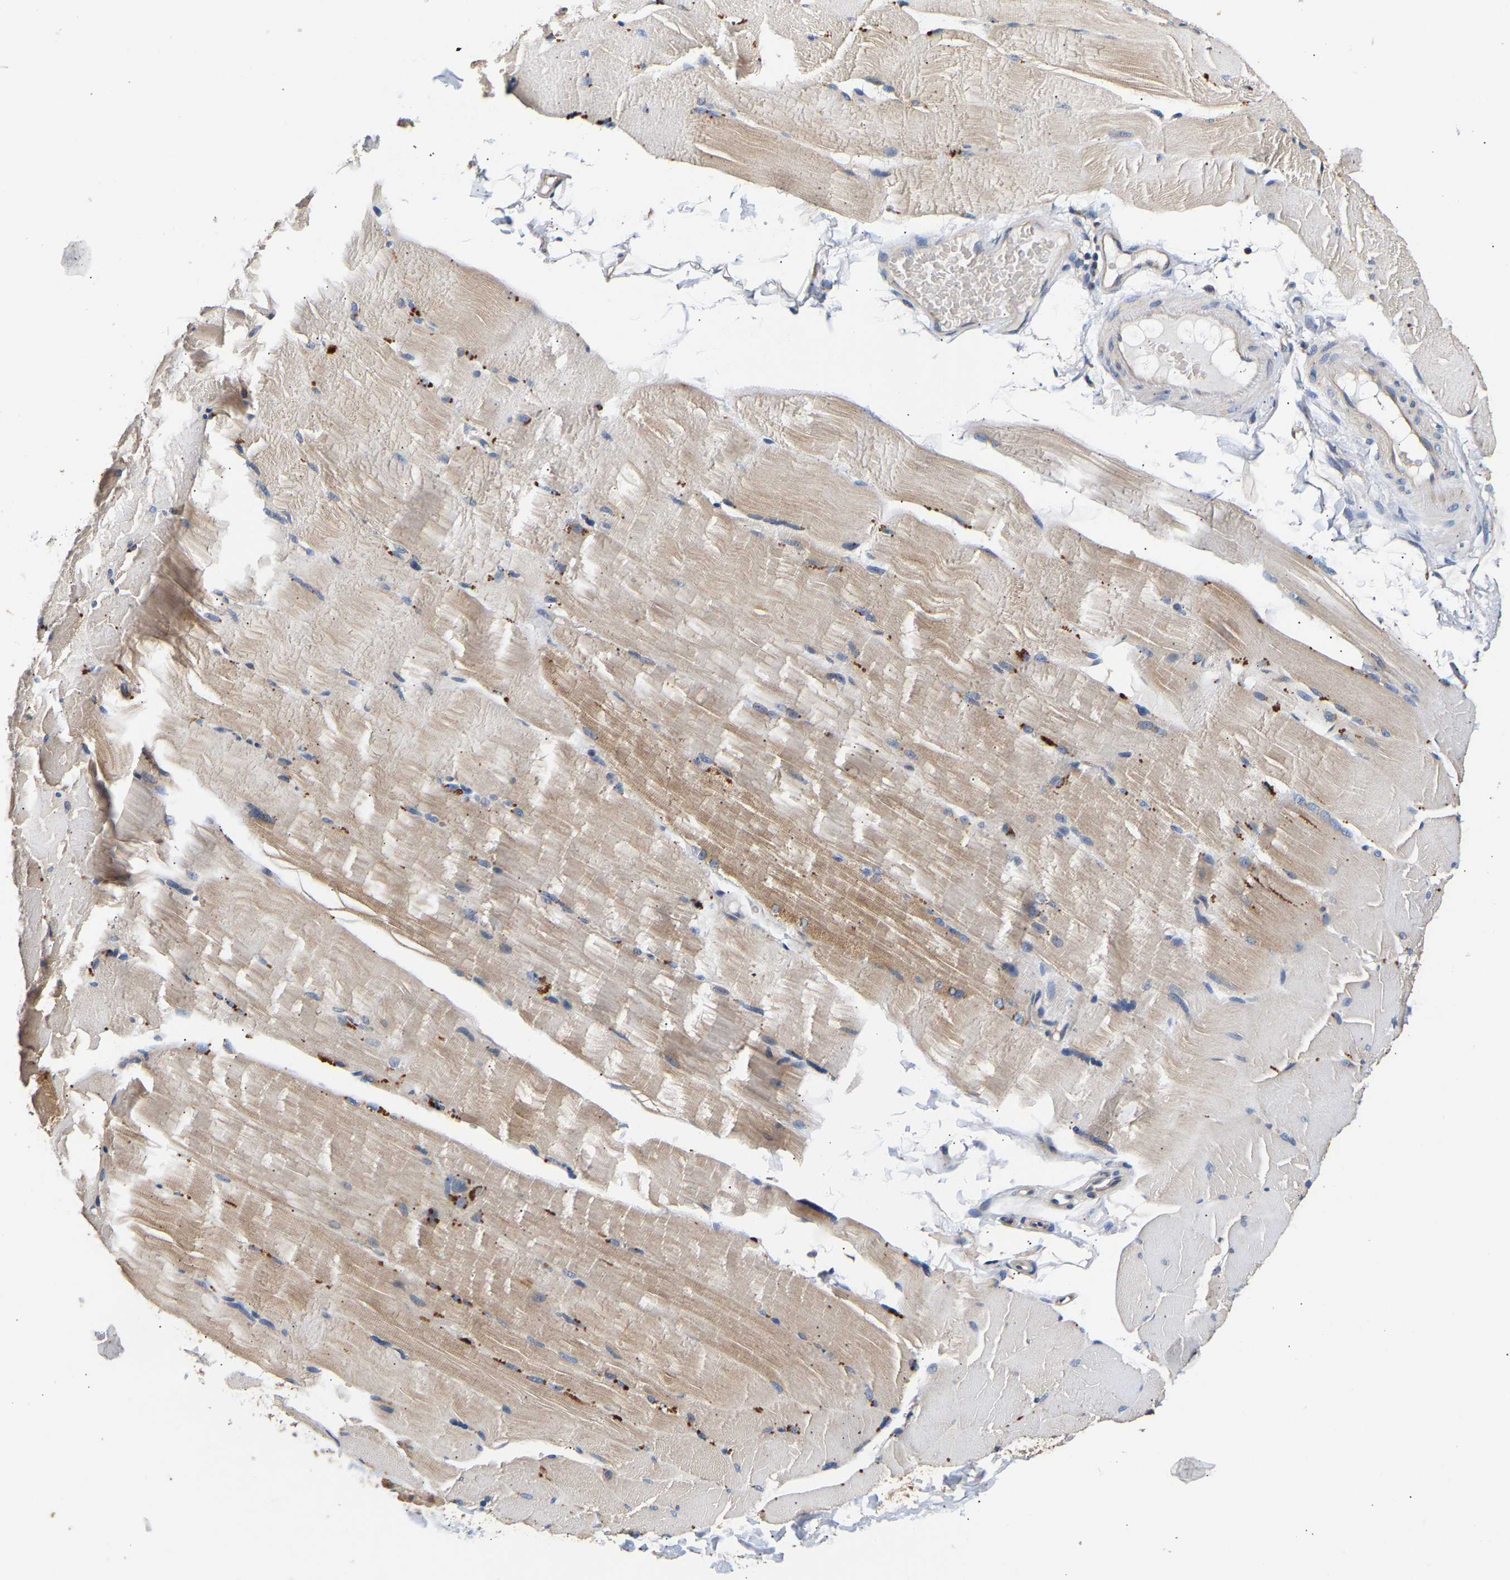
{"staining": {"intensity": "moderate", "quantity": "25%-75%", "location": "cytoplasmic/membranous"}, "tissue": "skeletal muscle", "cell_type": "Myocytes", "image_type": "normal", "snomed": [{"axis": "morphology", "description": "Normal tissue, NOS"}, {"axis": "topography", "description": "Skin"}, {"axis": "topography", "description": "Skeletal muscle"}], "caption": "This image reveals immunohistochemistry staining of benign human skeletal muscle, with medium moderate cytoplasmic/membranous expression in about 25%-75% of myocytes.", "gene": "LRBA", "patient": {"sex": "male", "age": 83}}